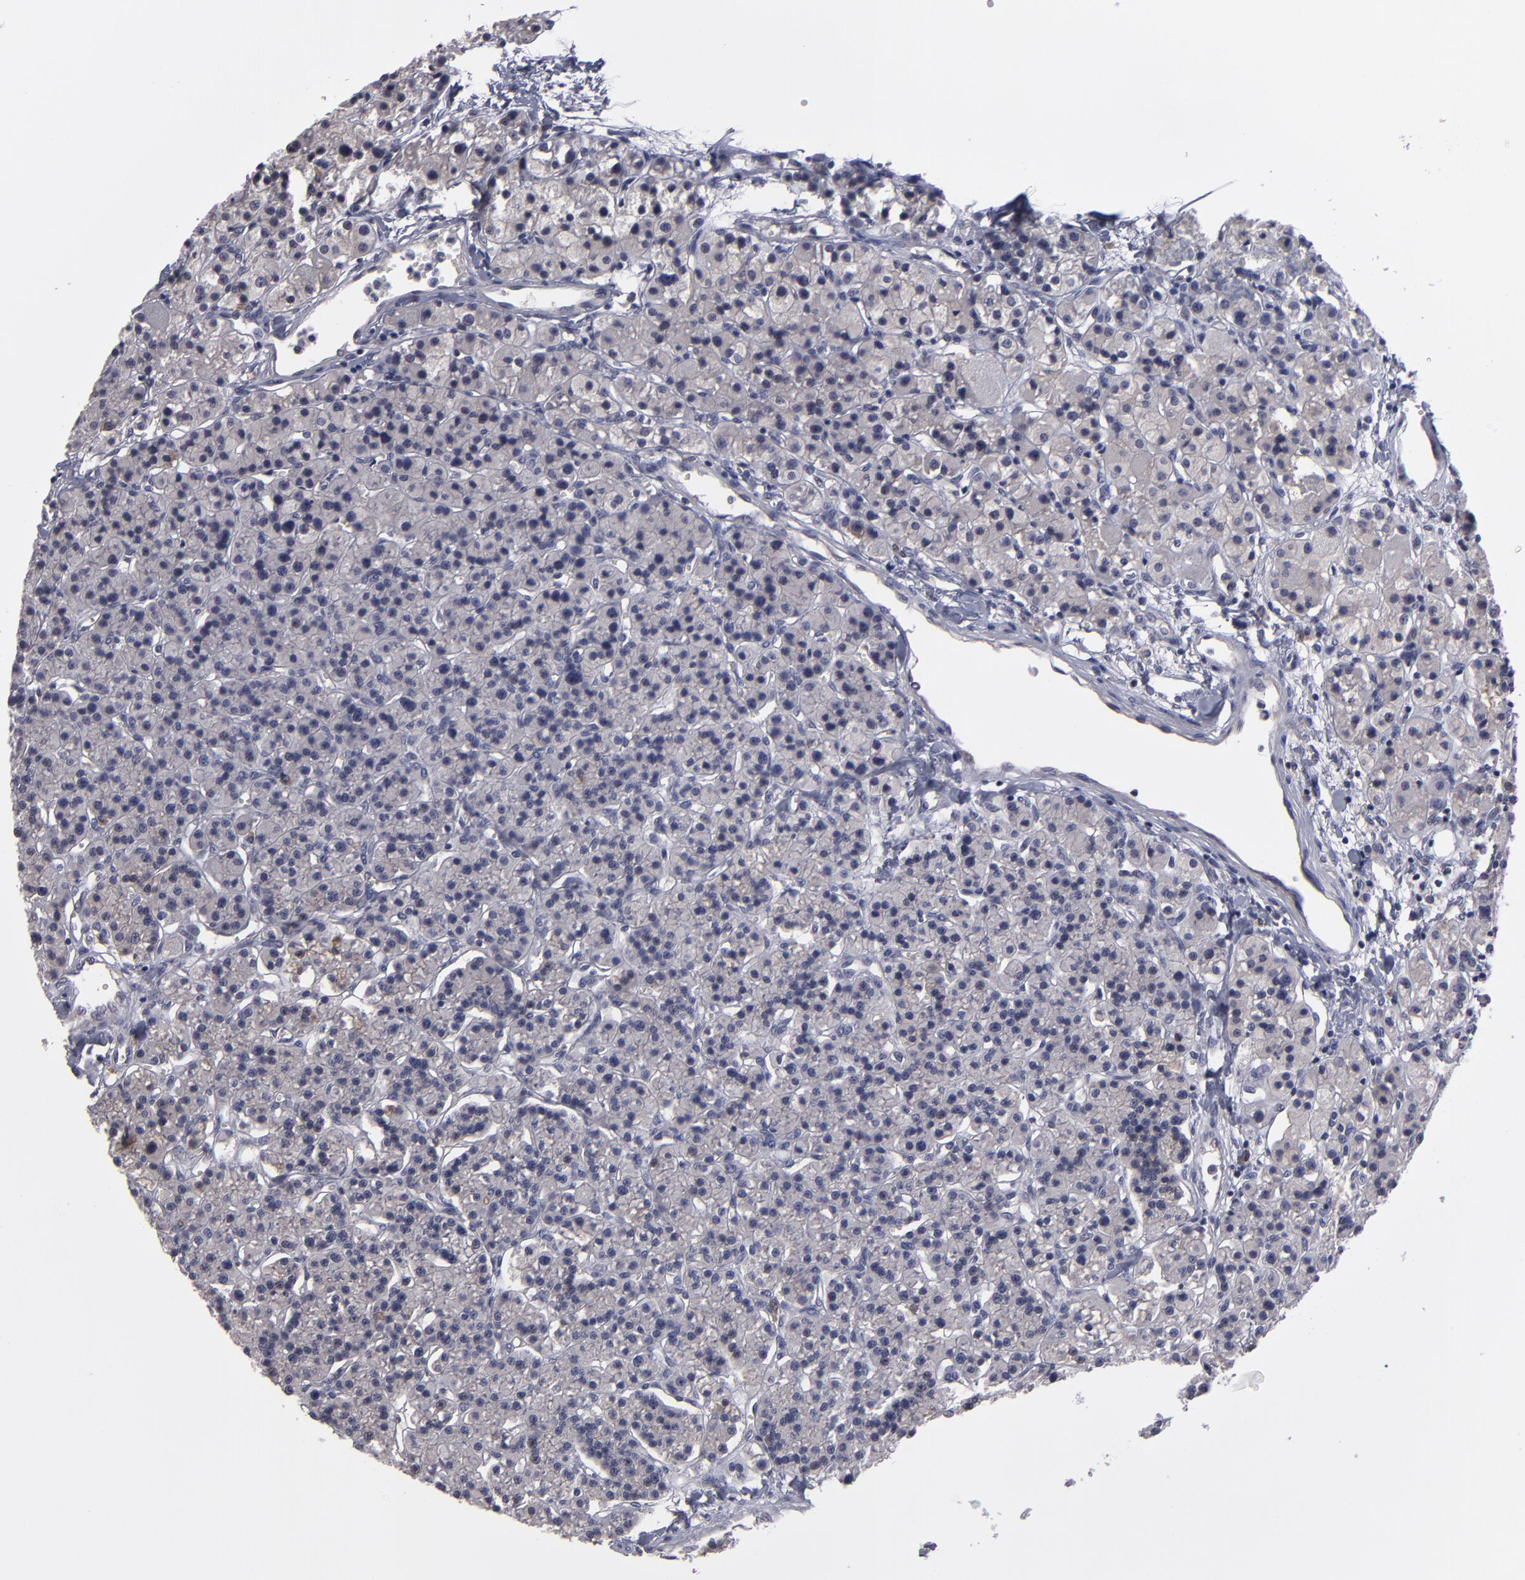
{"staining": {"intensity": "moderate", "quantity": ">75%", "location": "cytoplasmic/membranous"}, "tissue": "parathyroid gland", "cell_type": "Glandular cells", "image_type": "normal", "snomed": [{"axis": "morphology", "description": "Normal tissue, NOS"}, {"axis": "topography", "description": "Parathyroid gland"}], "caption": "Parathyroid gland stained for a protein (brown) reveals moderate cytoplasmic/membranous positive staining in about >75% of glandular cells.", "gene": "ITIH4", "patient": {"sex": "female", "age": 58}}